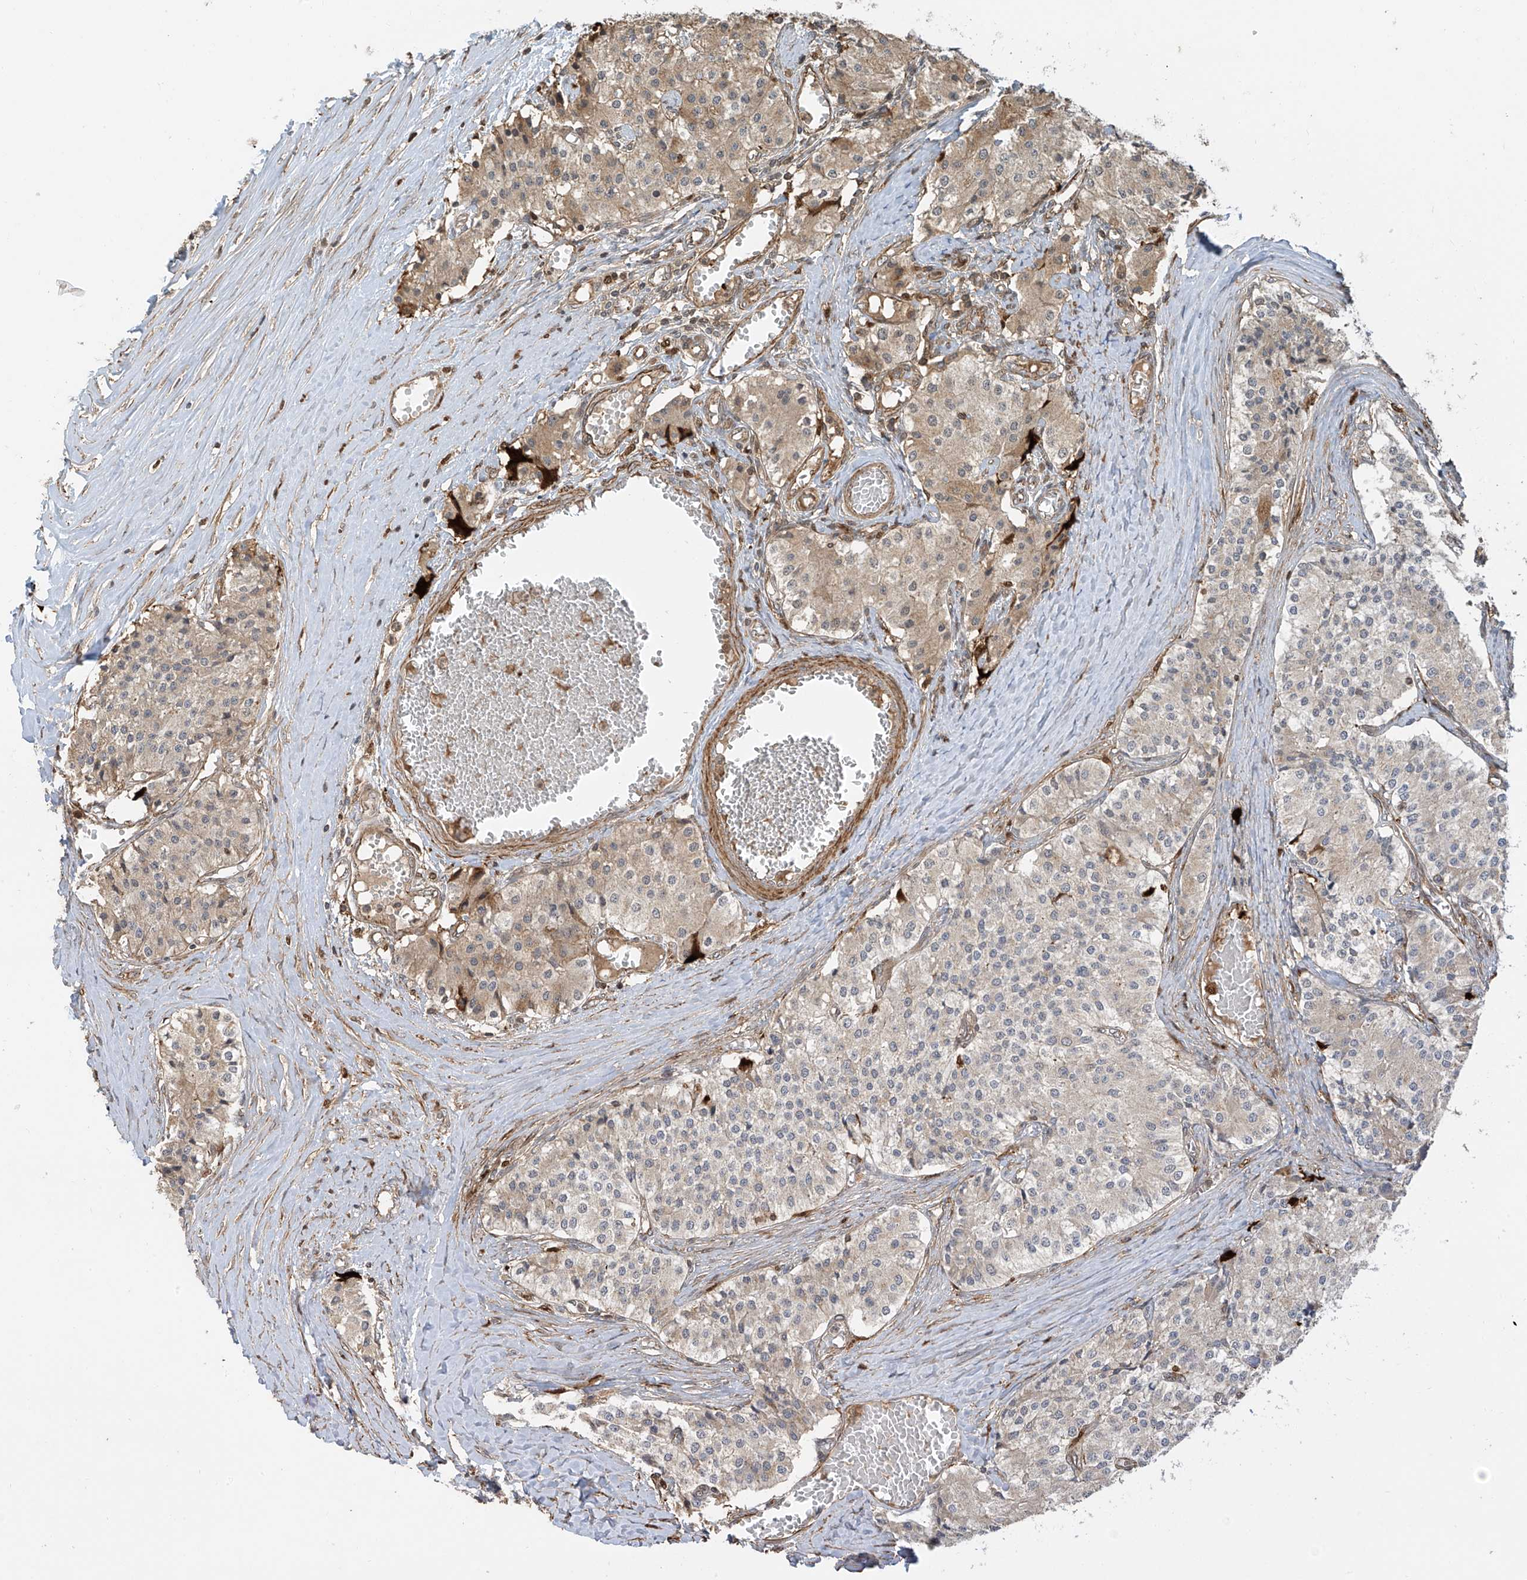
{"staining": {"intensity": "weak", "quantity": "25%-75%", "location": "cytoplasmic/membranous"}, "tissue": "carcinoid", "cell_type": "Tumor cells", "image_type": "cancer", "snomed": [{"axis": "morphology", "description": "Carcinoid, malignant, NOS"}, {"axis": "topography", "description": "Colon"}], "caption": "Carcinoid (malignant) was stained to show a protein in brown. There is low levels of weak cytoplasmic/membranous staining in approximately 25%-75% of tumor cells.", "gene": "ATAD2B", "patient": {"sex": "female", "age": 52}}